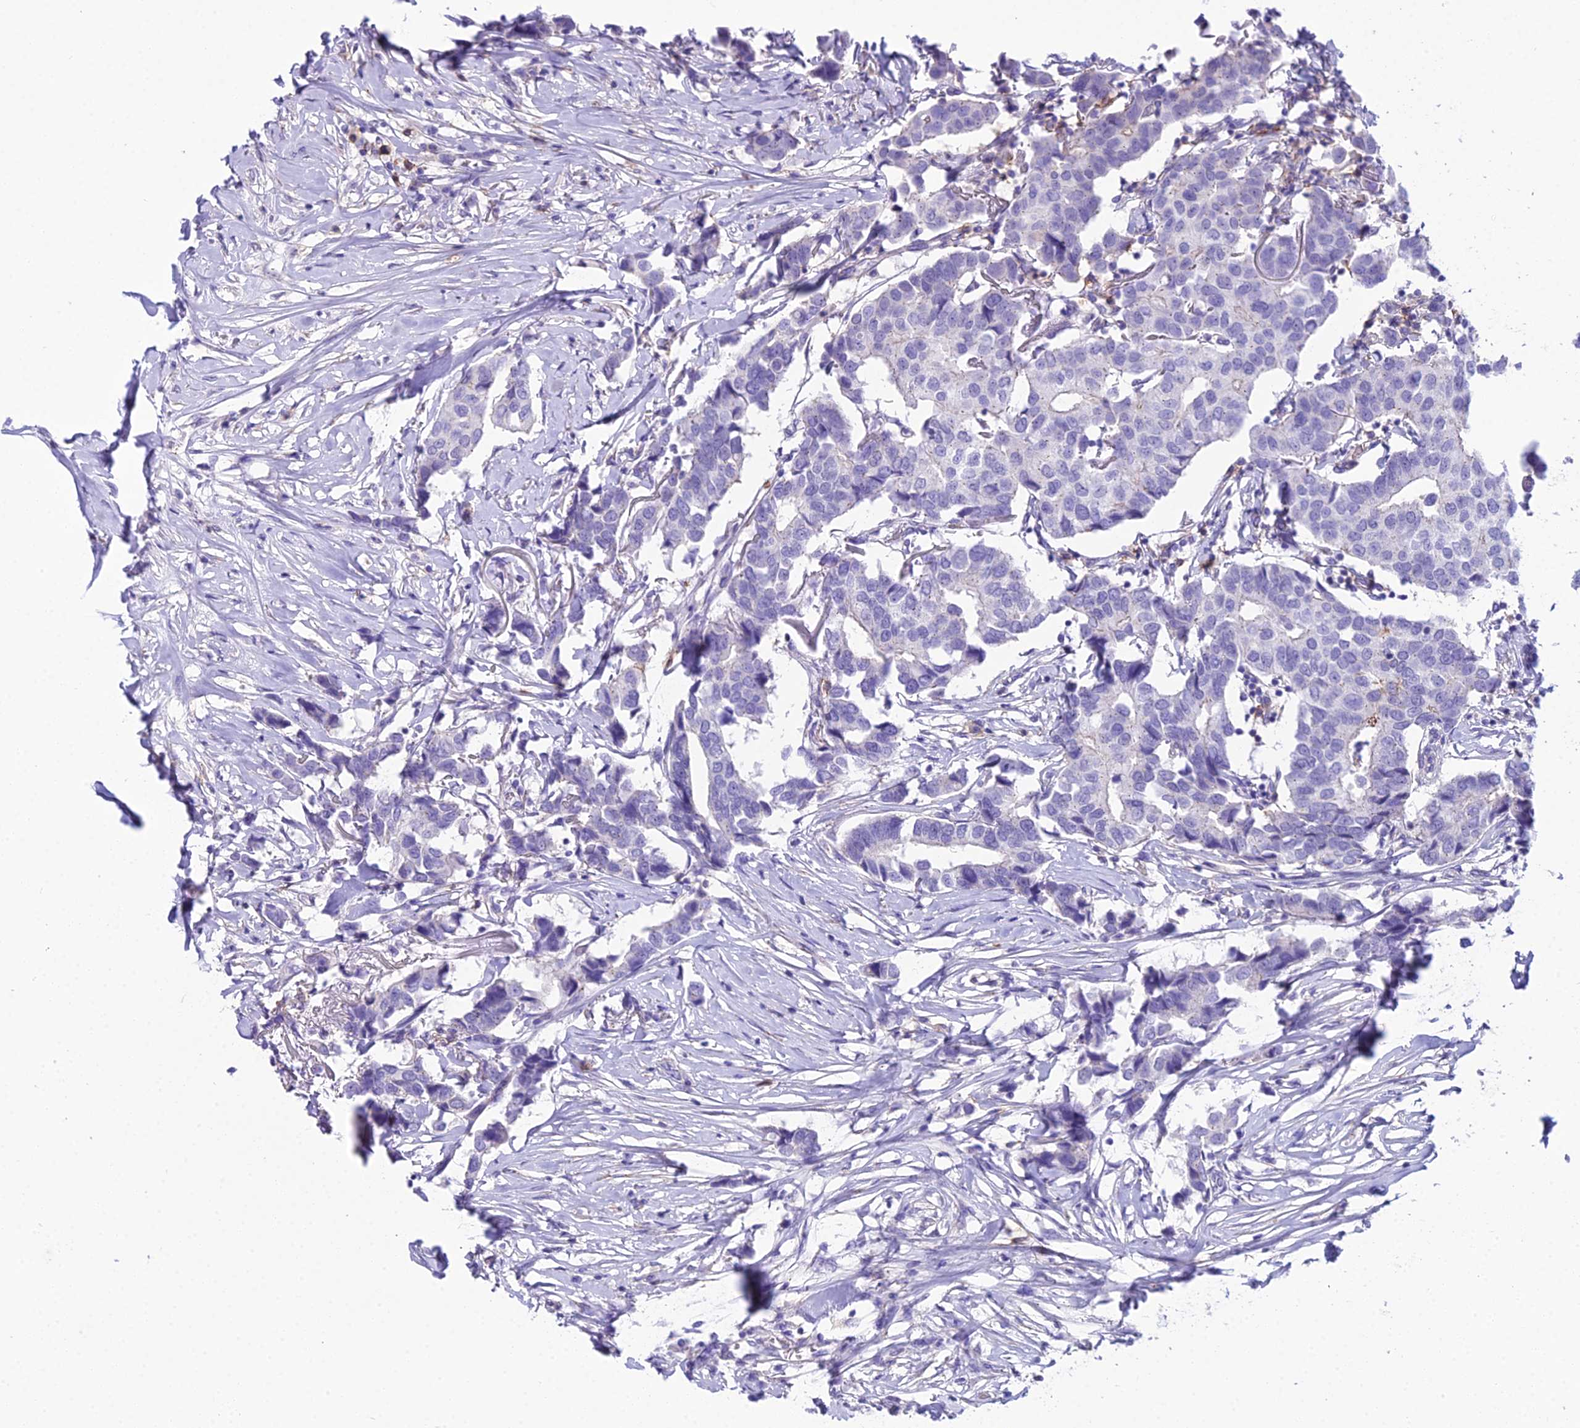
{"staining": {"intensity": "negative", "quantity": "none", "location": "none"}, "tissue": "breast cancer", "cell_type": "Tumor cells", "image_type": "cancer", "snomed": [{"axis": "morphology", "description": "Duct carcinoma"}, {"axis": "topography", "description": "Breast"}], "caption": "An image of invasive ductal carcinoma (breast) stained for a protein exhibits no brown staining in tumor cells.", "gene": "OR1Q1", "patient": {"sex": "female", "age": 80}}